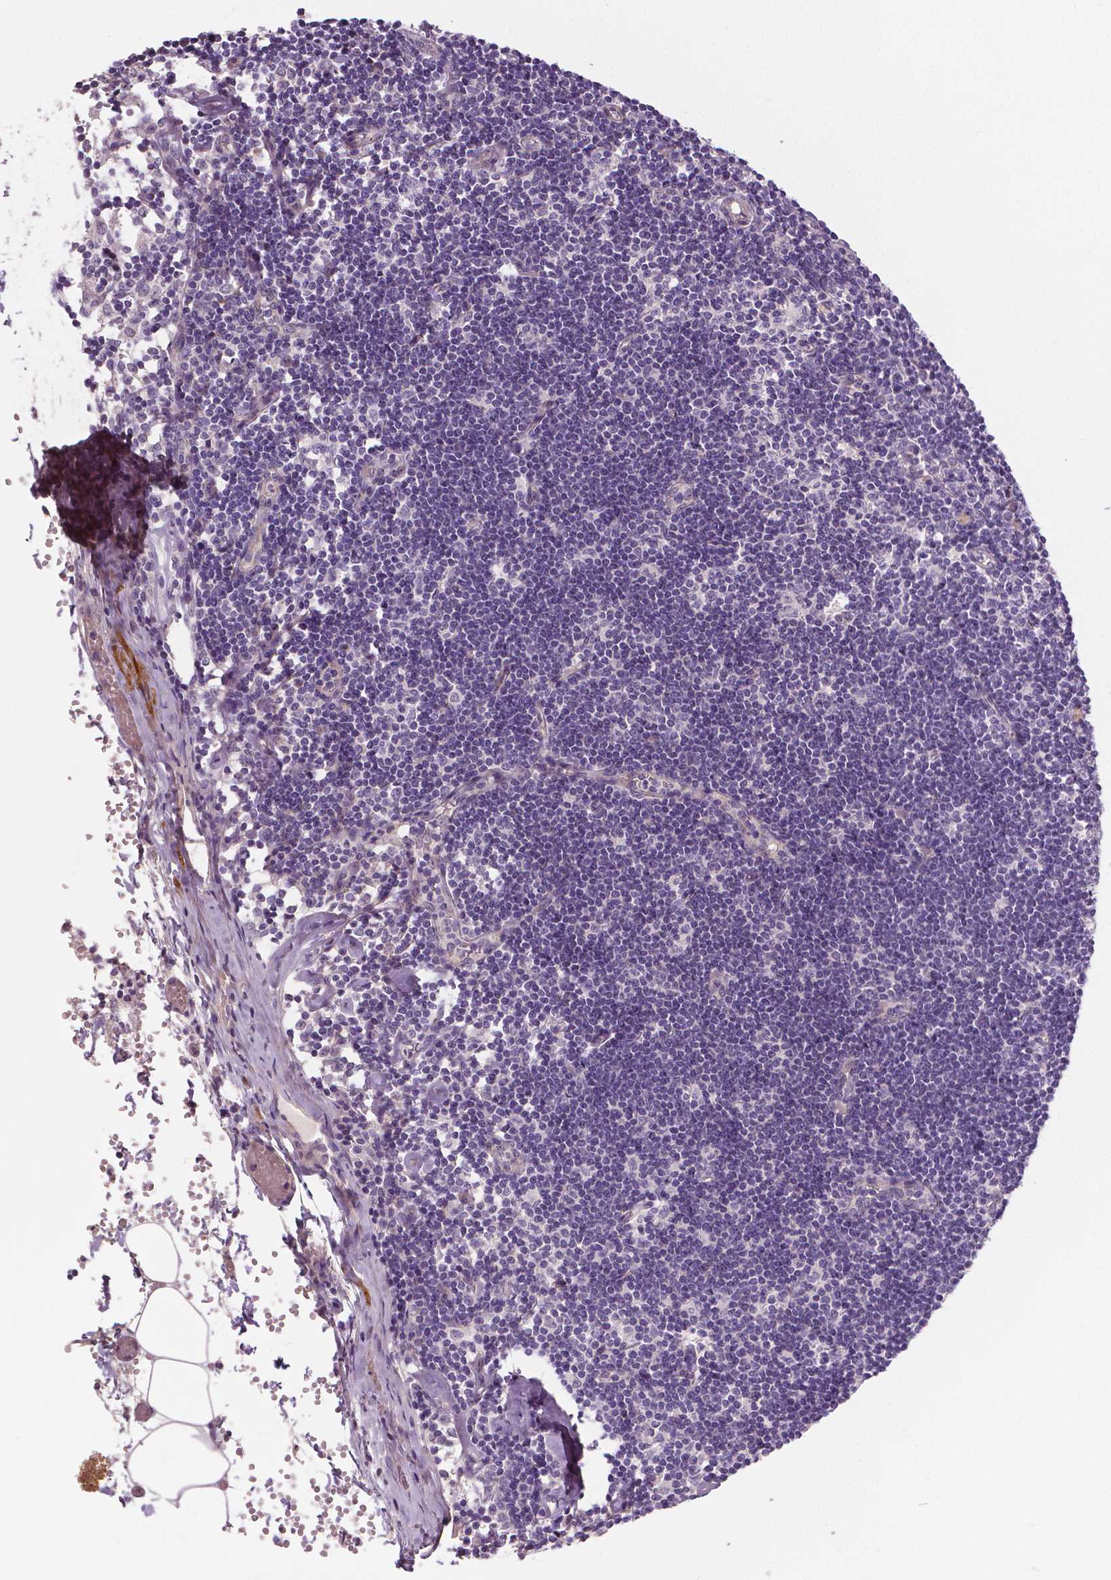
{"staining": {"intensity": "negative", "quantity": "none", "location": "none"}, "tissue": "lymph node", "cell_type": "Germinal center cells", "image_type": "normal", "snomed": [{"axis": "morphology", "description": "Normal tissue, NOS"}, {"axis": "topography", "description": "Lymph node"}], "caption": "Protein analysis of unremarkable lymph node displays no significant positivity in germinal center cells. (IHC, brightfield microscopy, high magnification).", "gene": "FLT1", "patient": {"sex": "female", "age": 42}}